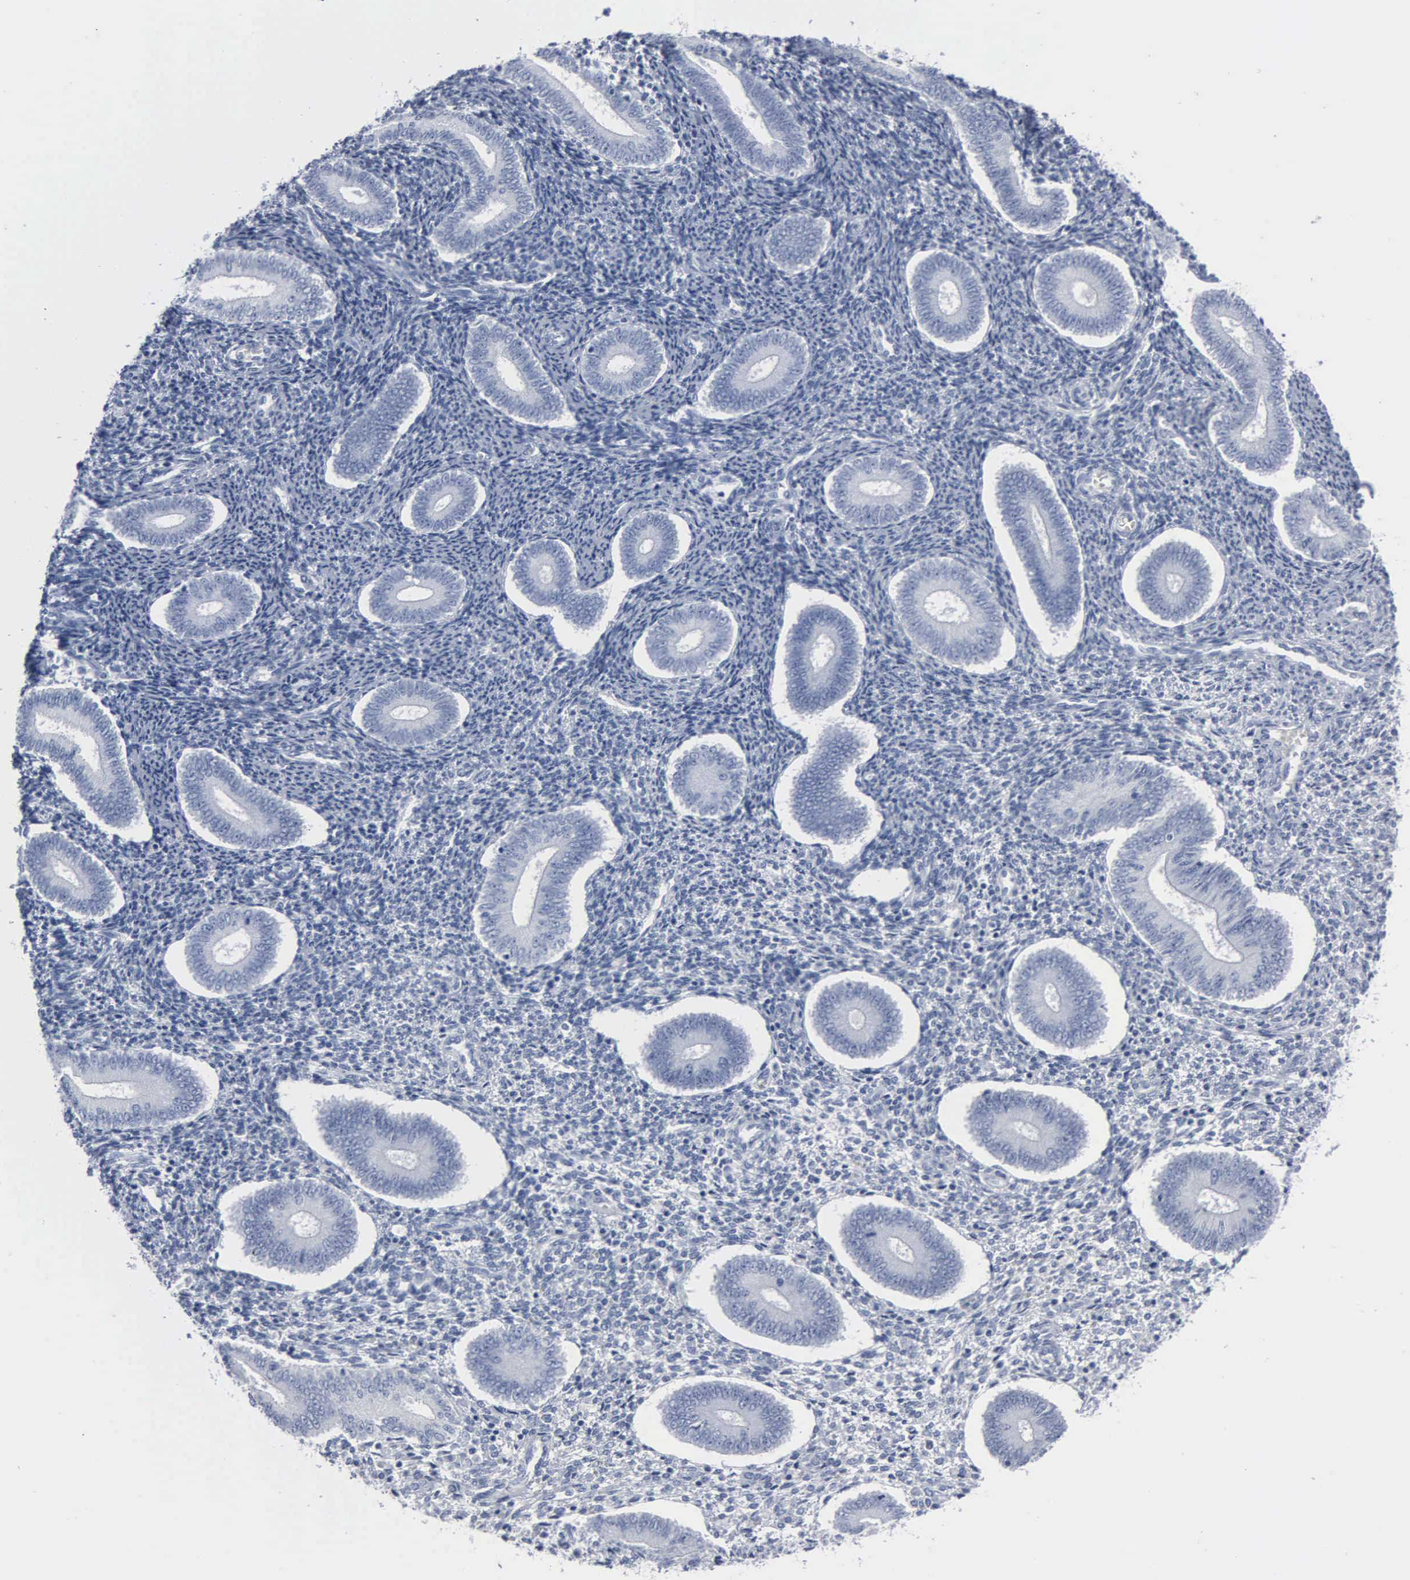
{"staining": {"intensity": "negative", "quantity": "none", "location": "none"}, "tissue": "endometrium", "cell_type": "Cells in endometrial stroma", "image_type": "normal", "snomed": [{"axis": "morphology", "description": "Normal tissue, NOS"}, {"axis": "topography", "description": "Endometrium"}], "caption": "This is a histopathology image of immunohistochemistry staining of benign endometrium, which shows no staining in cells in endometrial stroma. The staining was performed using DAB (3,3'-diaminobenzidine) to visualize the protein expression in brown, while the nuclei were stained in blue with hematoxylin (Magnification: 20x).", "gene": "DMD", "patient": {"sex": "female", "age": 35}}